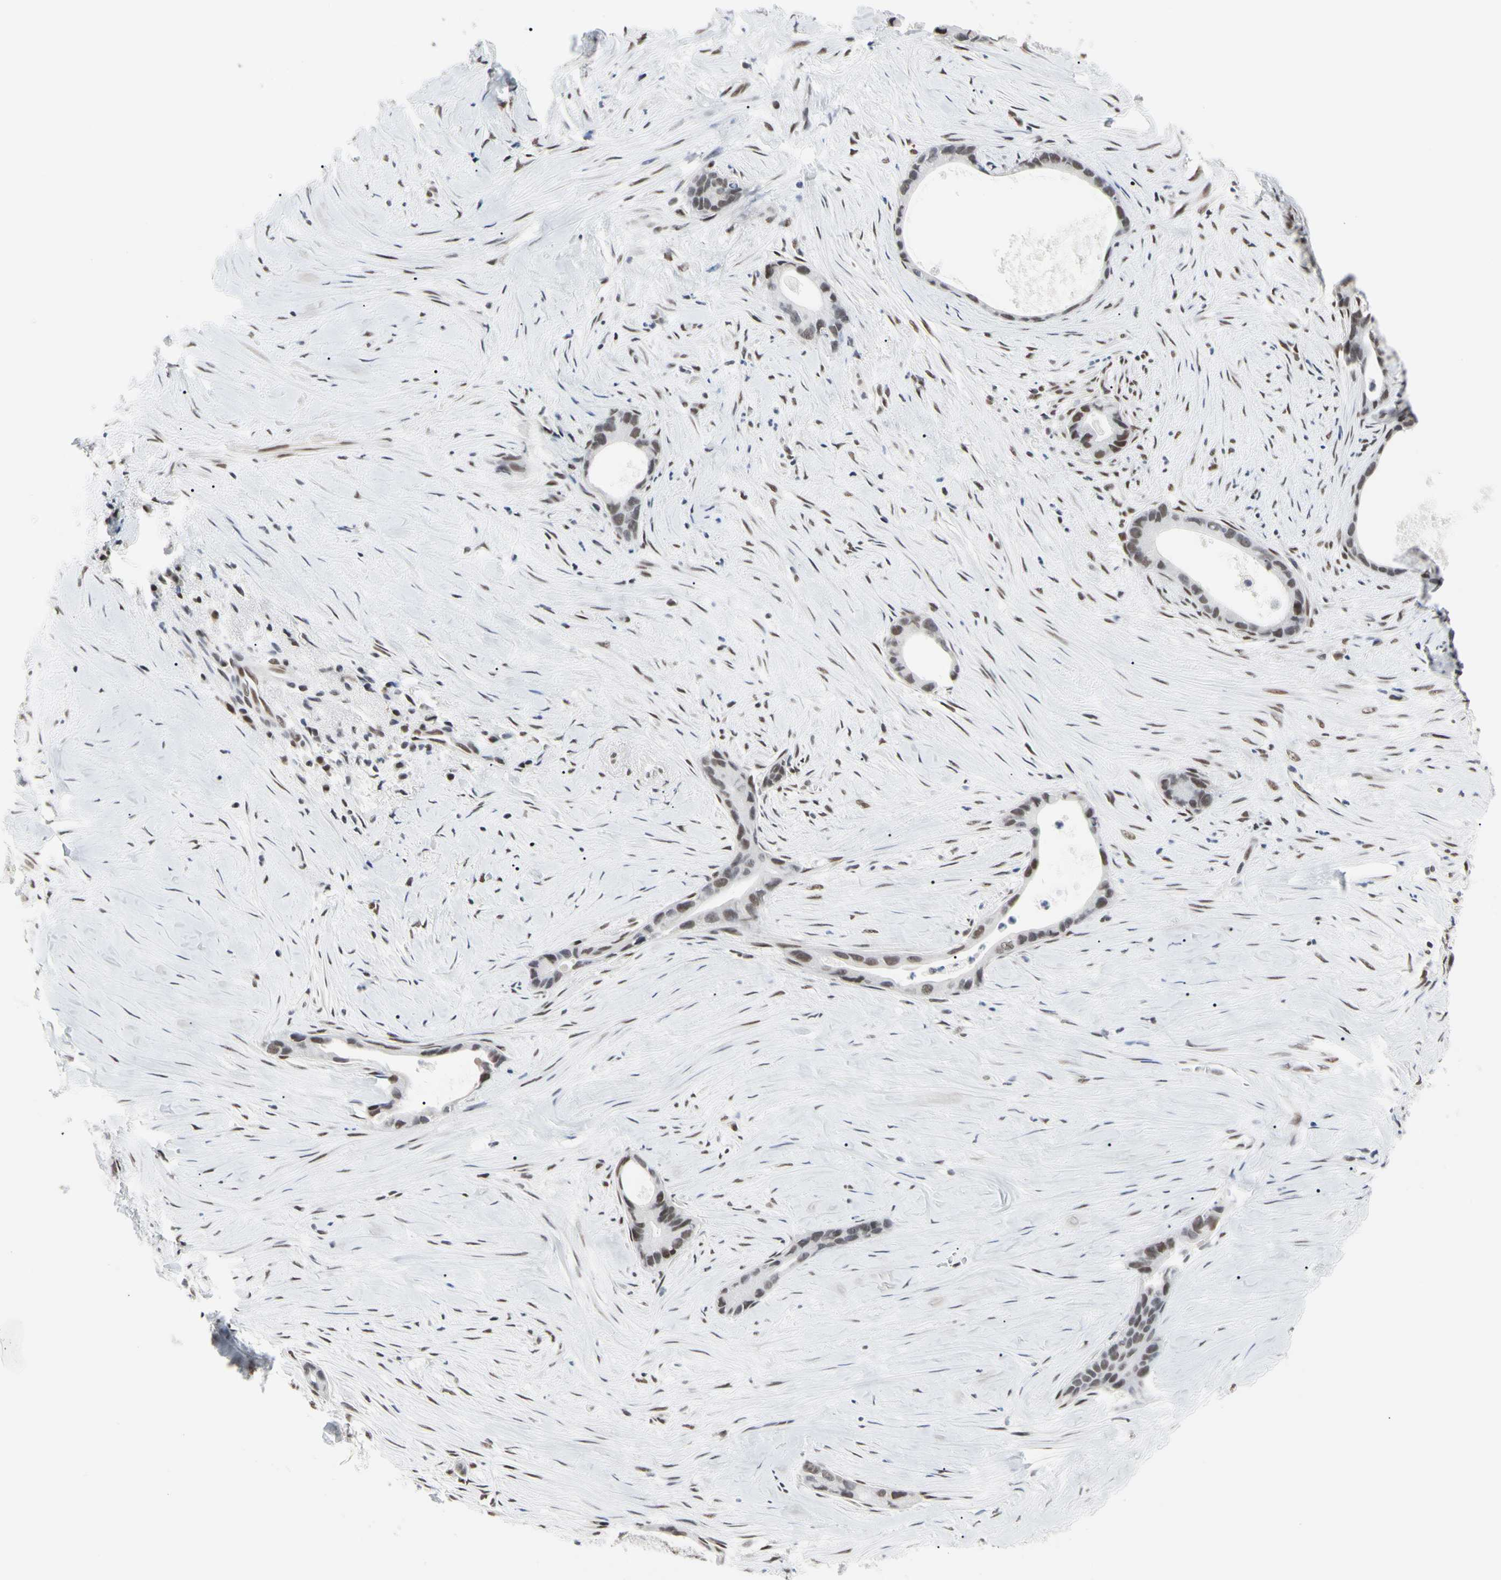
{"staining": {"intensity": "moderate", "quantity": ">75%", "location": "nuclear"}, "tissue": "liver cancer", "cell_type": "Tumor cells", "image_type": "cancer", "snomed": [{"axis": "morphology", "description": "Cholangiocarcinoma"}, {"axis": "topography", "description": "Liver"}], "caption": "Human liver cancer stained with a brown dye shows moderate nuclear positive staining in about >75% of tumor cells.", "gene": "FAM98B", "patient": {"sex": "female", "age": 55}}